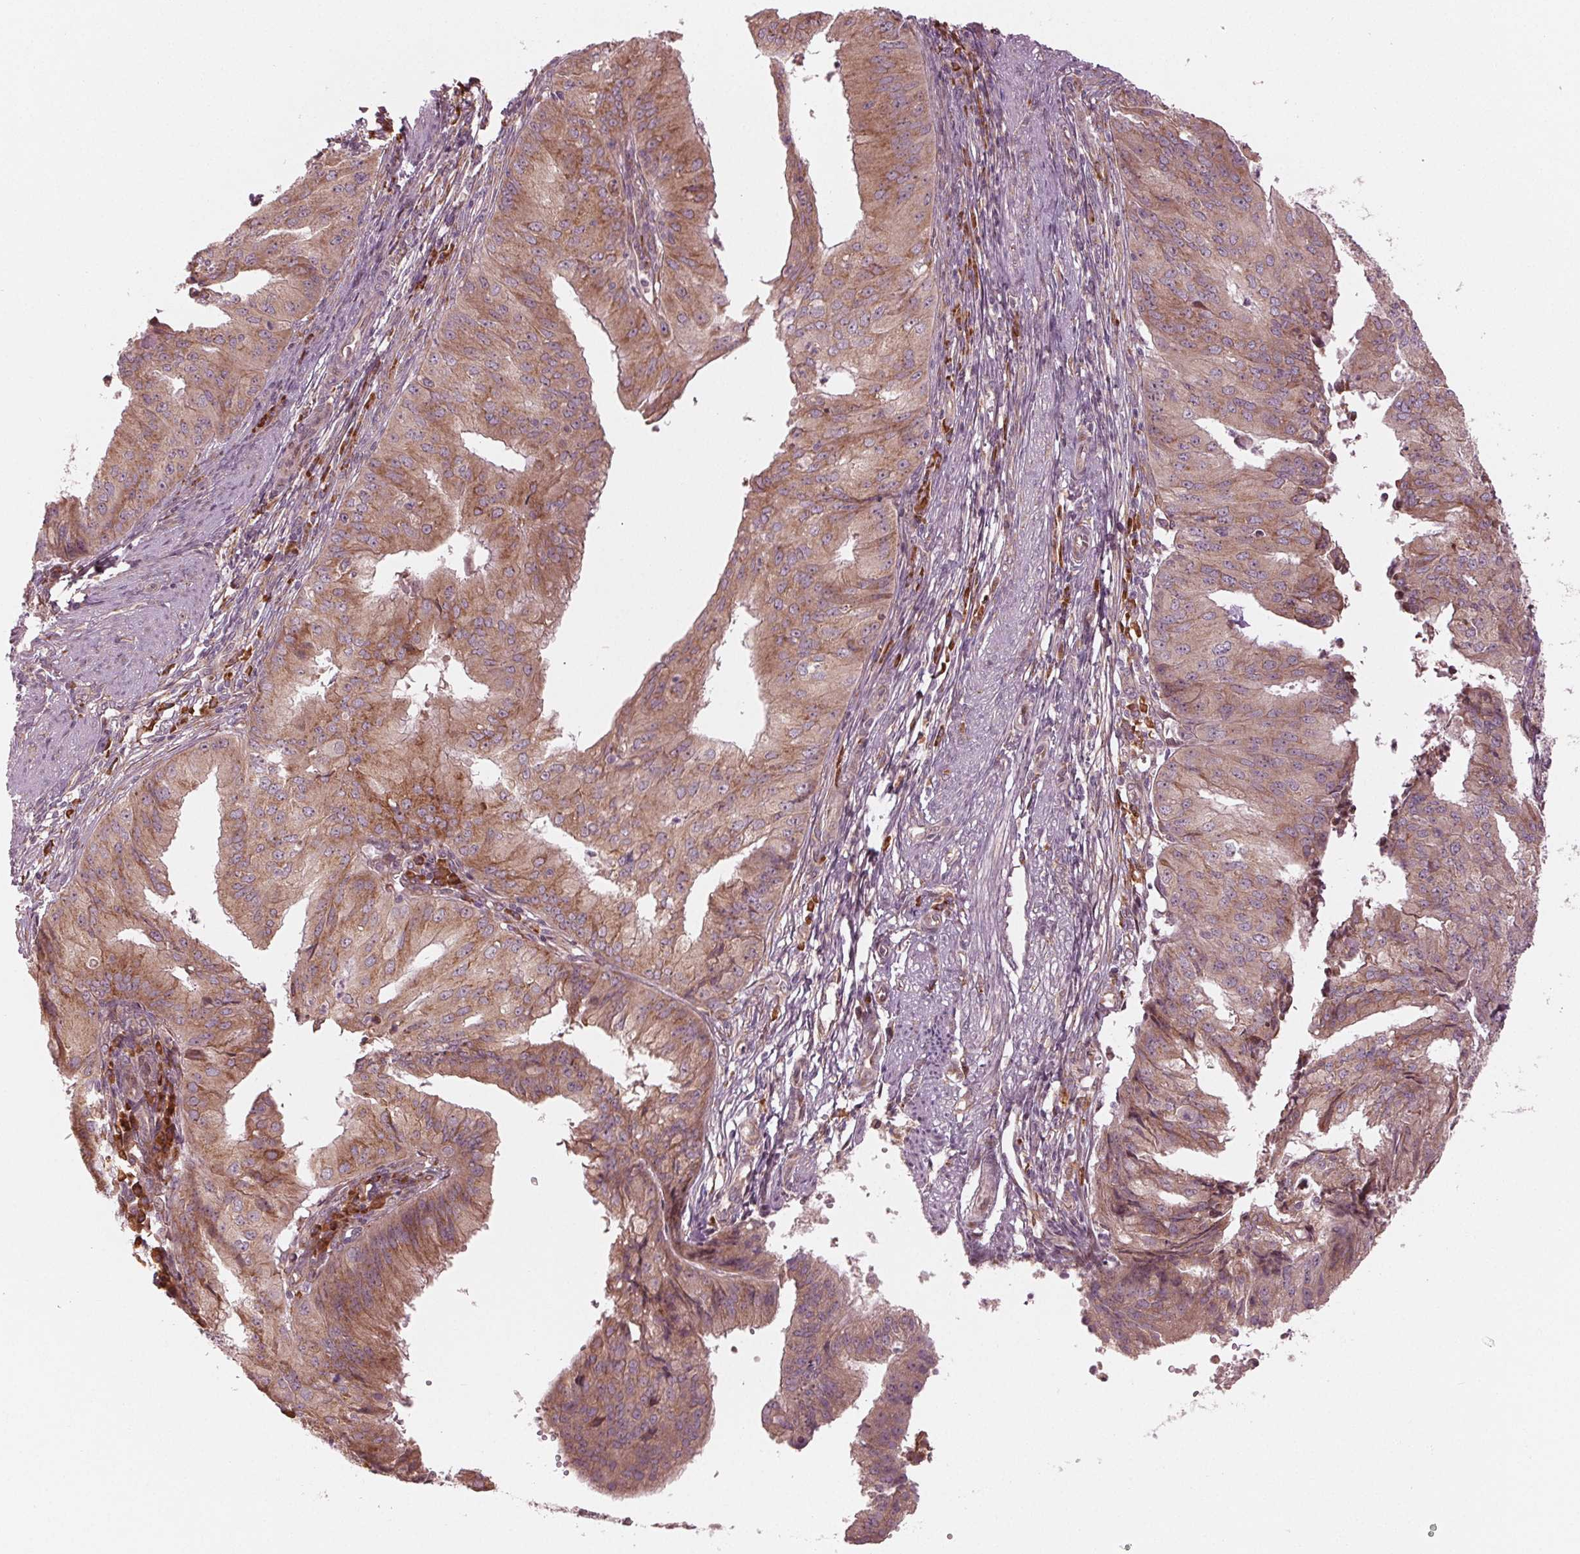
{"staining": {"intensity": "moderate", "quantity": ">75%", "location": "cytoplasmic/membranous"}, "tissue": "endometrial cancer", "cell_type": "Tumor cells", "image_type": "cancer", "snomed": [{"axis": "morphology", "description": "Adenocarcinoma, NOS"}, {"axis": "topography", "description": "Endometrium"}], "caption": "Endometrial cancer stained for a protein reveals moderate cytoplasmic/membranous positivity in tumor cells. The staining is performed using DAB (3,3'-diaminobenzidine) brown chromogen to label protein expression. The nuclei are counter-stained blue using hematoxylin.", "gene": "CMIP", "patient": {"sex": "female", "age": 50}}